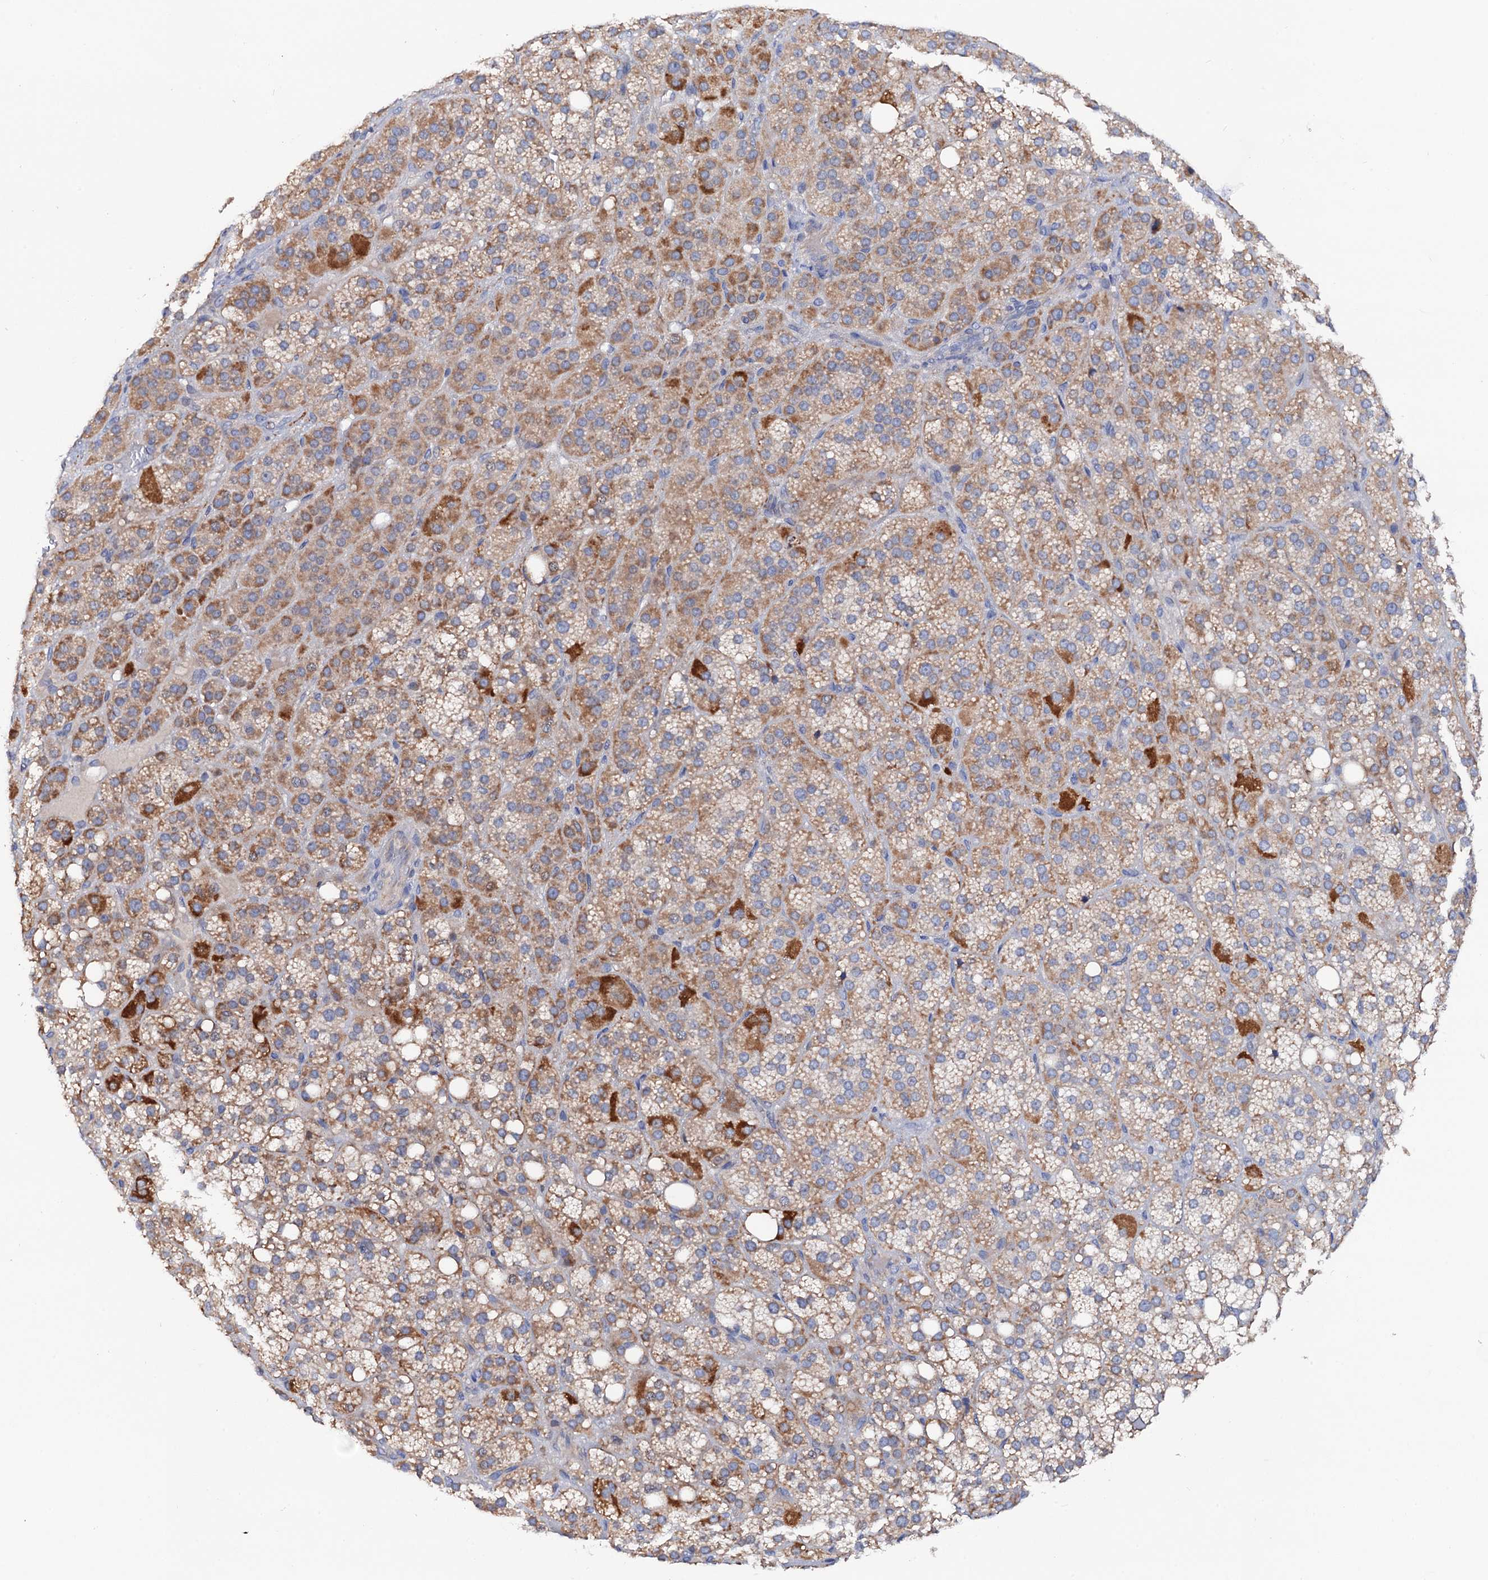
{"staining": {"intensity": "moderate", "quantity": "25%-75%", "location": "cytoplasmic/membranous"}, "tissue": "adrenal gland", "cell_type": "Glandular cells", "image_type": "normal", "snomed": [{"axis": "morphology", "description": "Normal tissue, NOS"}, {"axis": "topography", "description": "Adrenal gland"}], "caption": "The histopathology image displays staining of unremarkable adrenal gland, revealing moderate cytoplasmic/membranous protein expression (brown color) within glandular cells.", "gene": "MRPL48", "patient": {"sex": "female", "age": 59}}